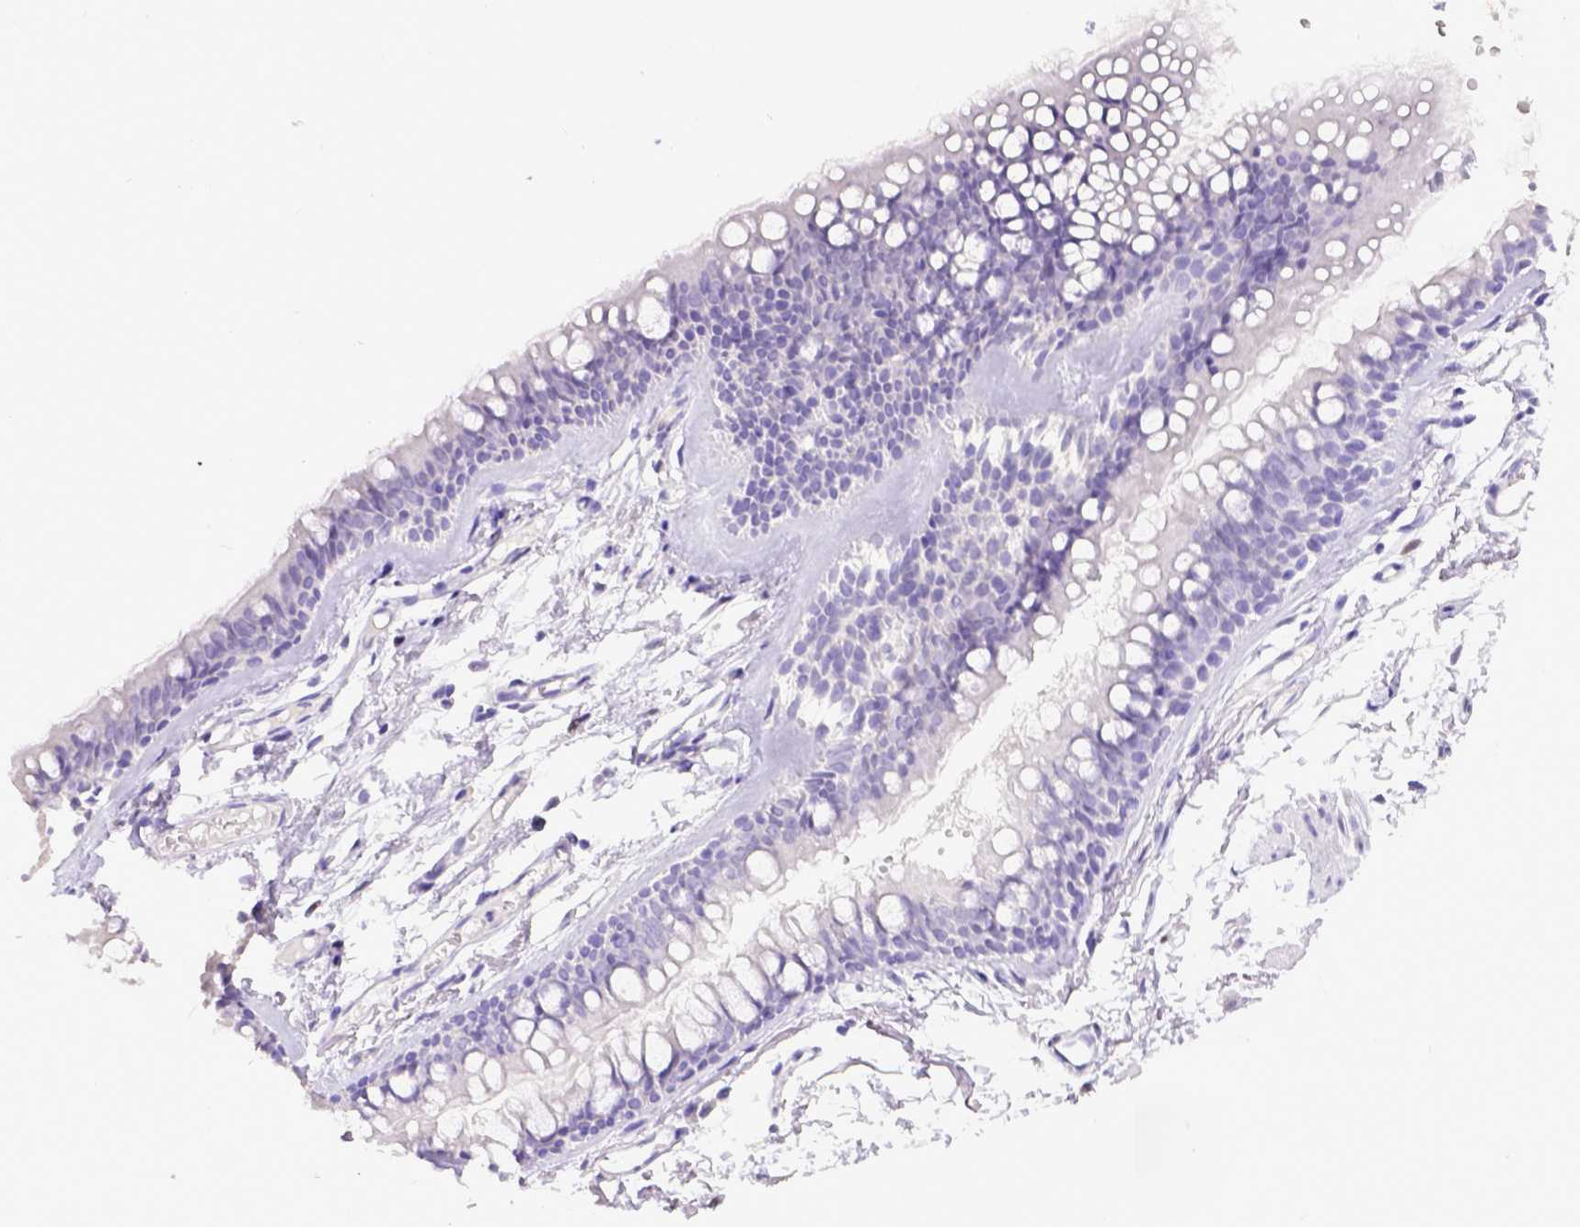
{"staining": {"intensity": "negative", "quantity": "none", "location": "none"}, "tissue": "soft tissue", "cell_type": "Fibroblasts", "image_type": "normal", "snomed": [{"axis": "morphology", "description": "Normal tissue, NOS"}, {"axis": "topography", "description": "Cartilage tissue"}, {"axis": "topography", "description": "Bronchus"}], "caption": "The IHC micrograph has no significant positivity in fibroblasts of soft tissue.", "gene": "ESR1", "patient": {"sex": "female", "age": 79}}